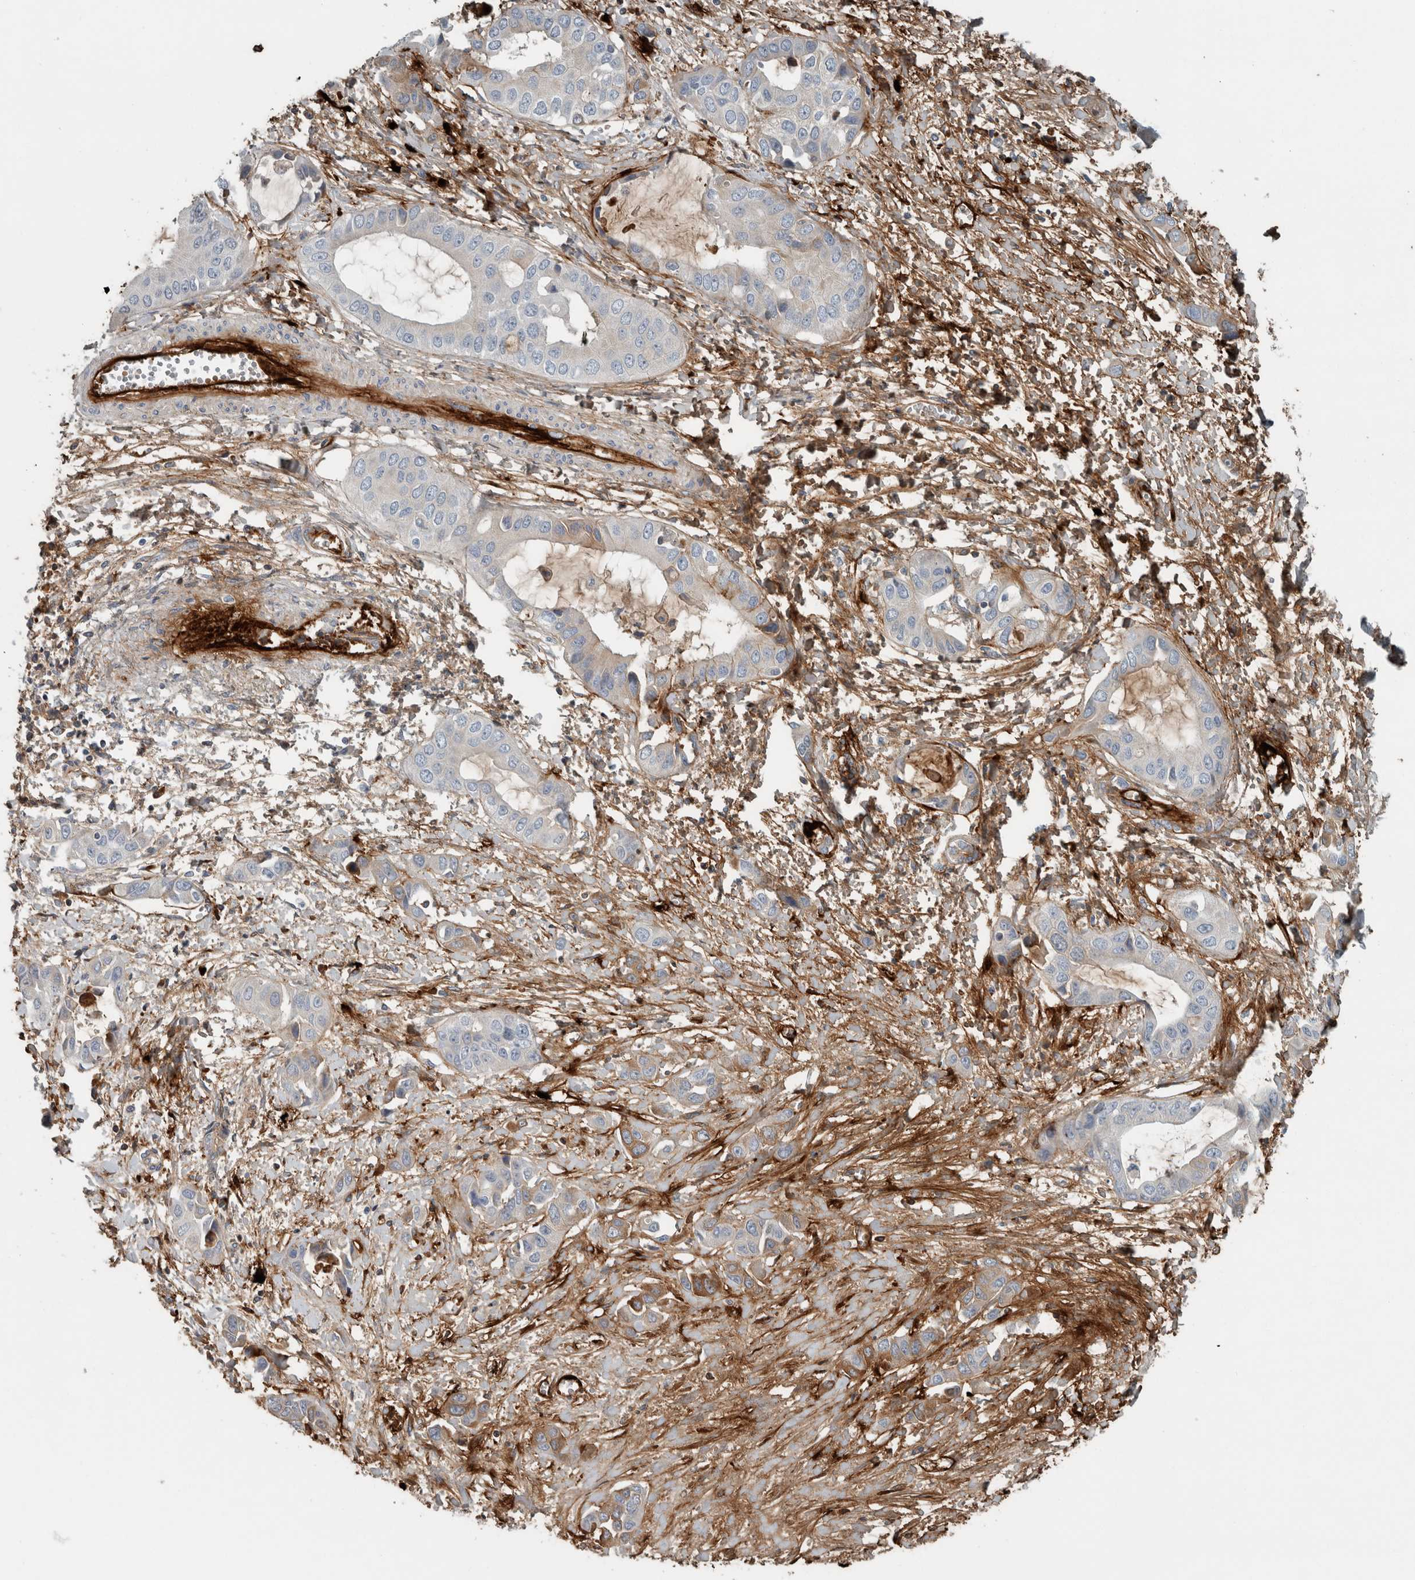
{"staining": {"intensity": "weak", "quantity": "<25%", "location": "cytoplasmic/membranous"}, "tissue": "liver cancer", "cell_type": "Tumor cells", "image_type": "cancer", "snomed": [{"axis": "morphology", "description": "Cholangiocarcinoma"}, {"axis": "topography", "description": "Liver"}], "caption": "Immunohistochemistry of human liver cancer exhibits no staining in tumor cells.", "gene": "FN1", "patient": {"sex": "female", "age": 52}}